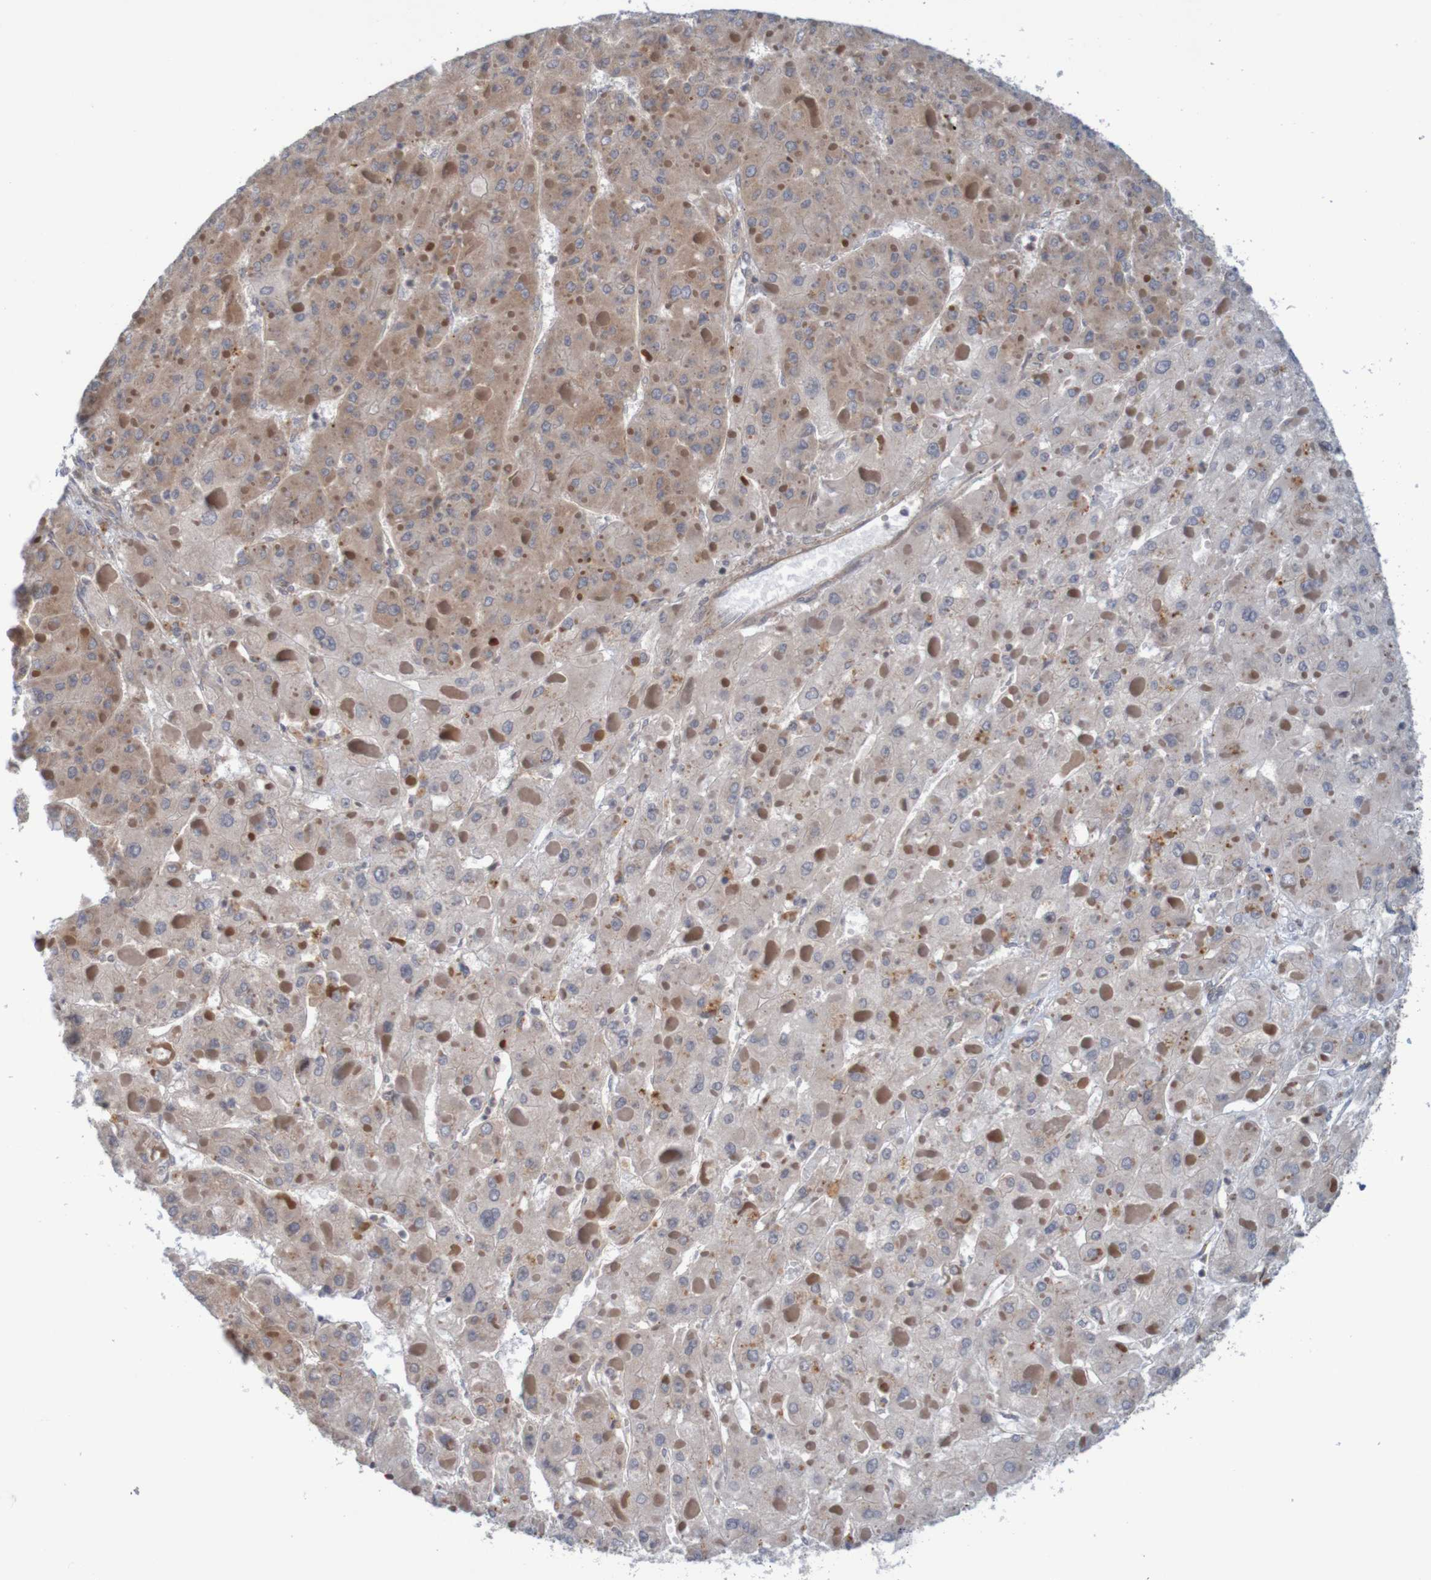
{"staining": {"intensity": "weak", "quantity": ">75%", "location": "cytoplasmic/membranous"}, "tissue": "liver cancer", "cell_type": "Tumor cells", "image_type": "cancer", "snomed": [{"axis": "morphology", "description": "Carcinoma, Hepatocellular, NOS"}, {"axis": "topography", "description": "Liver"}], "caption": "Protein expression analysis of human liver cancer reveals weak cytoplasmic/membranous positivity in about >75% of tumor cells.", "gene": "NAV2", "patient": {"sex": "female", "age": 73}}